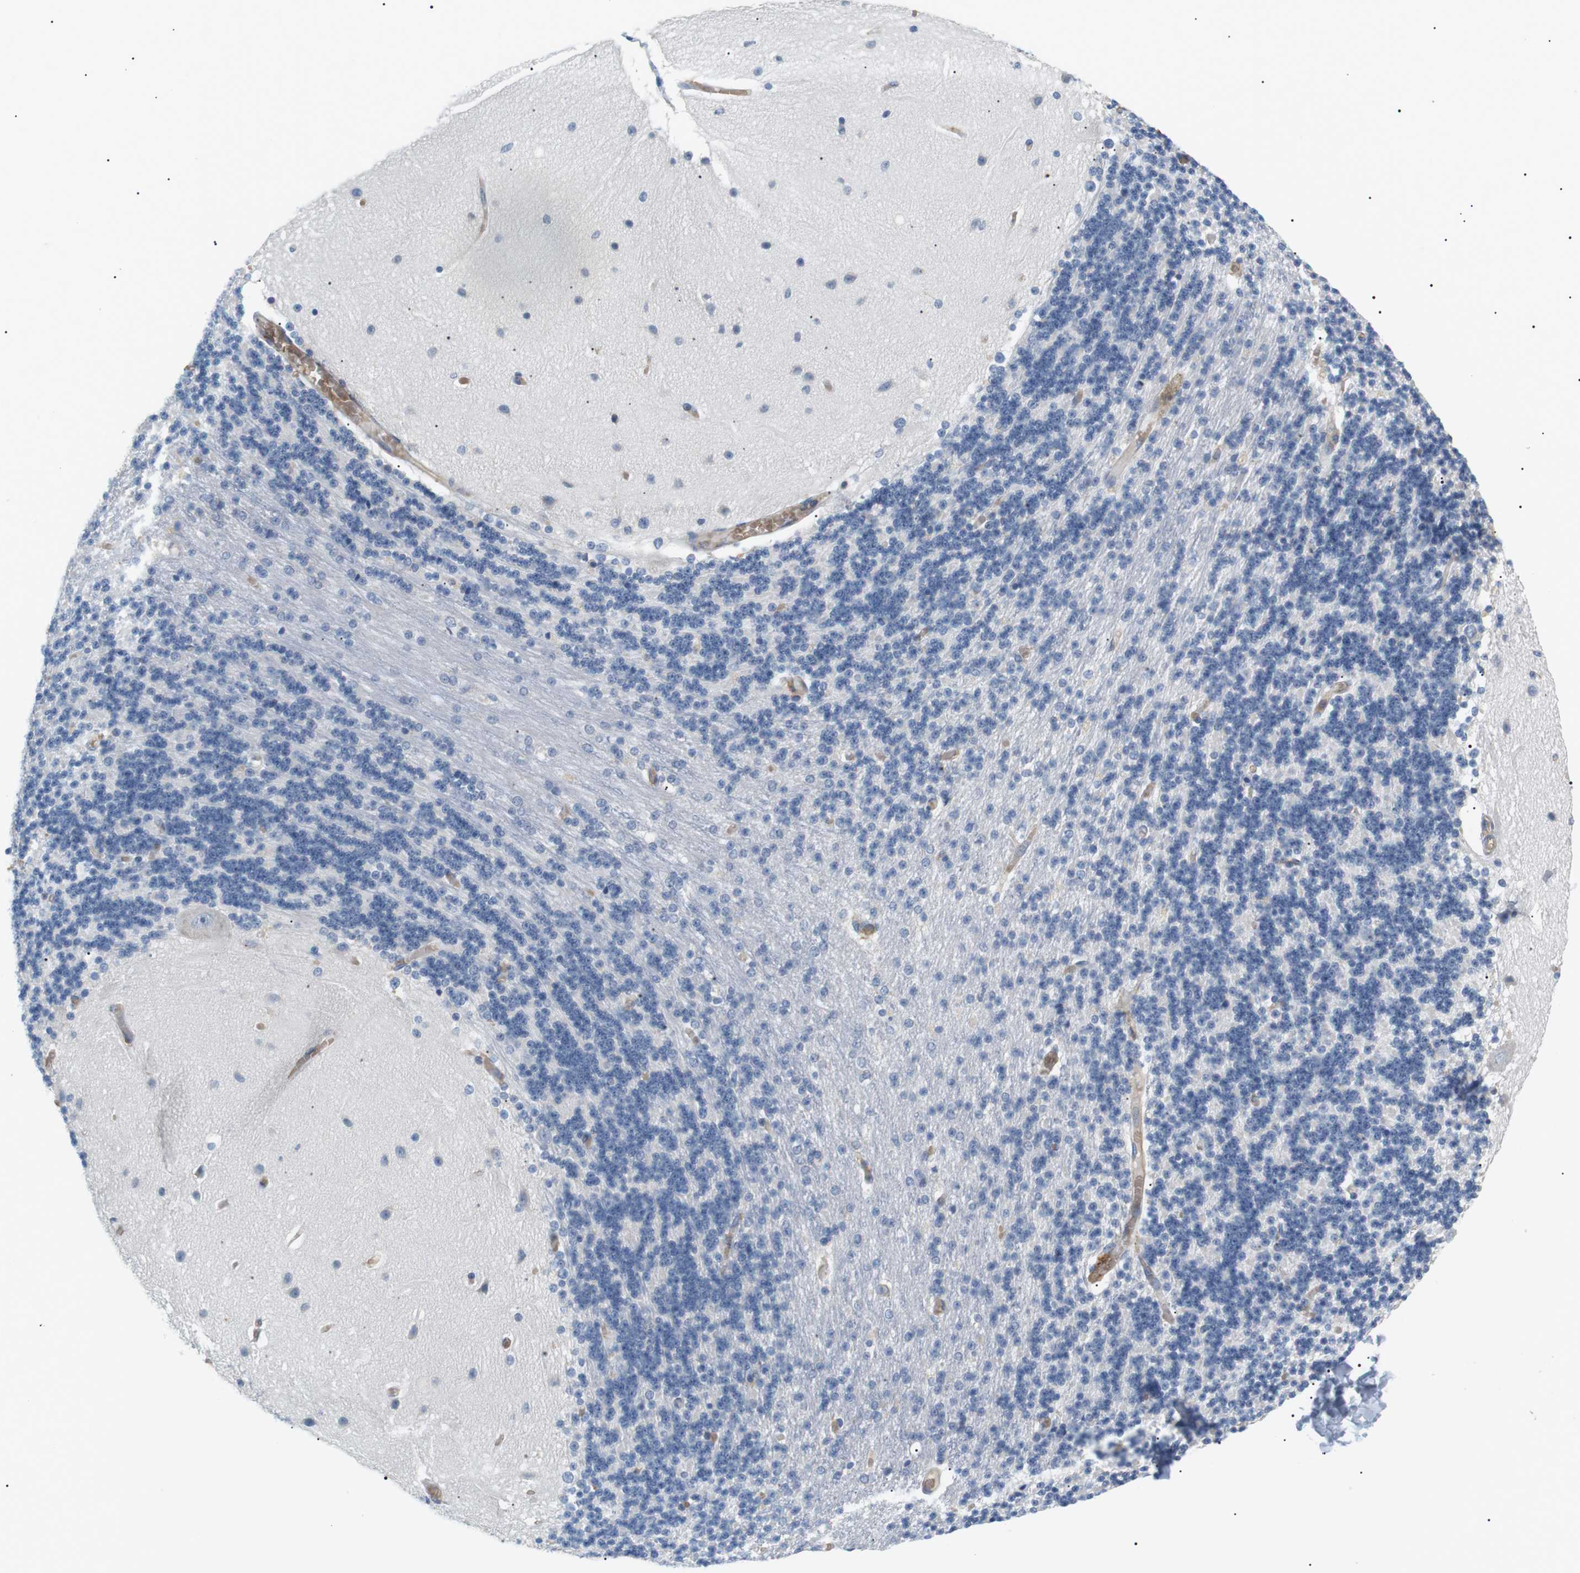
{"staining": {"intensity": "negative", "quantity": "none", "location": "none"}, "tissue": "cerebellum", "cell_type": "Cells in granular layer", "image_type": "normal", "snomed": [{"axis": "morphology", "description": "Normal tissue, NOS"}, {"axis": "topography", "description": "Cerebellum"}], "caption": "This histopathology image is of unremarkable cerebellum stained with immunohistochemistry (IHC) to label a protein in brown with the nuclei are counter-stained blue. There is no expression in cells in granular layer.", "gene": "ADCY10", "patient": {"sex": "female", "age": 54}}